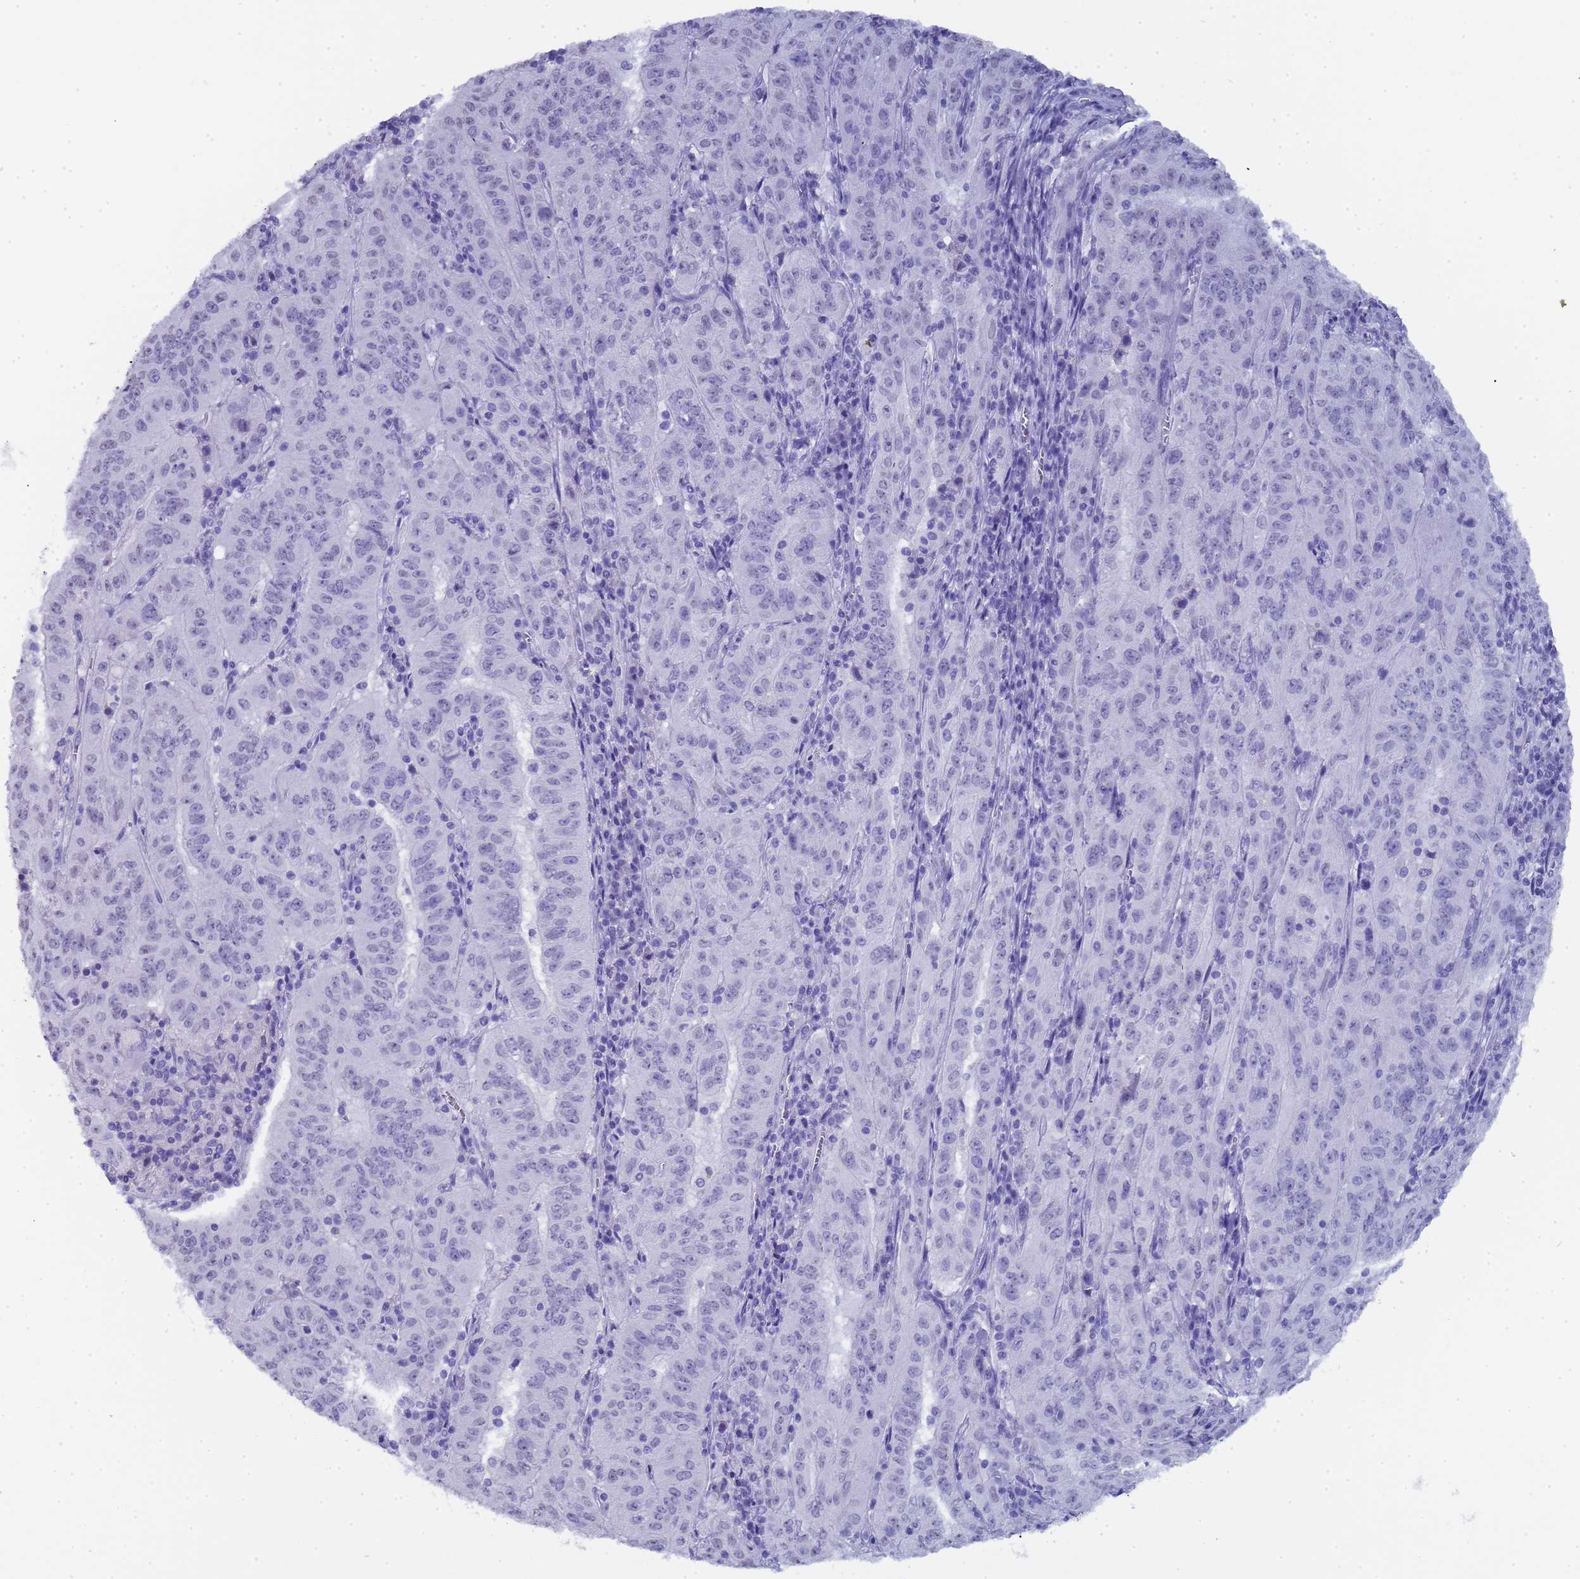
{"staining": {"intensity": "negative", "quantity": "none", "location": "none"}, "tissue": "pancreatic cancer", "cell_type": "Tumor cells", "image_type": "cancer", "snomed": [{"axis": "morphology", "description": "Adenocarcinoma, NOS"}, {"axis": "topography", "description": "Pancreas"}], "caption": "Immunohistochemistry (IHC) of human pancreatic adenocarcinoma displays no positivity in tumor cells.", "gene": "CTRC", "patient": {"sex": "male", "age": 63}}